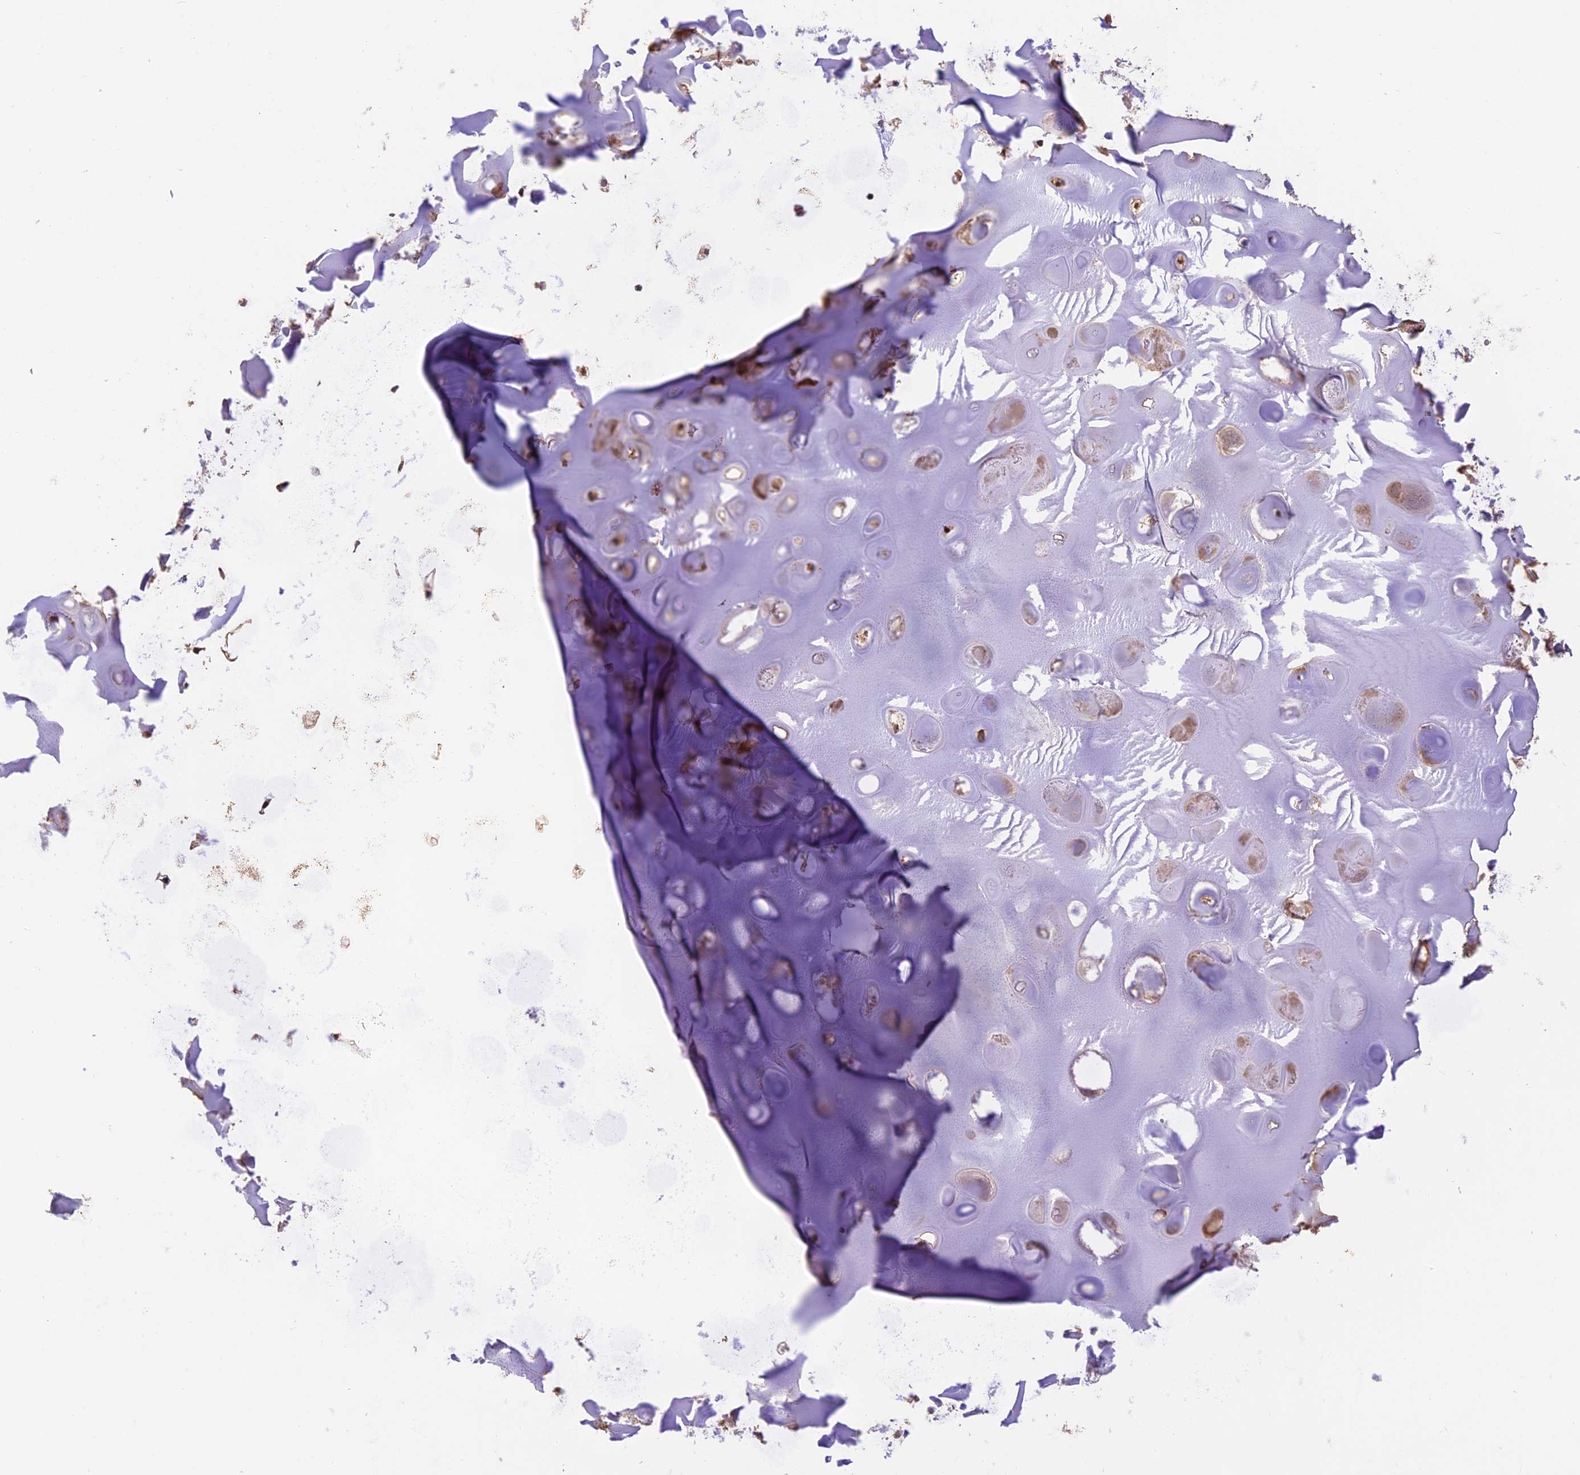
{"staining": {"intensity": "moderate", "quantity": ">75%", "location": "cytoplasmic/membranous"}, "tissue": "soft tissue", "cell_type": "Chondrocytes", "image_type": "normal", "snomed": [{"axis": "morphology", "description": "Normal tissue, NOS"}, {"axis": "topography", "description": "Lymph node"}, {"axis": "topography", "description": "Cartilage tissue"}, {"axis": "topography", "description": "Bronchus"}], "caption": "Immunohistochemistry (IHC) staining of benign soft tissue, which reveals medium levels of moderate cytoplasmic/membranous expression in approximately >75% of chondrocytes indicating moderate cytoplasmic/membranous protein expression. The staining was performed using DAB (3,3'-diaminobenzidine) (brown) for protein detection and nuclei were counterstained in hematoxylin (blue).", "gene": "SETD6", "patient": {"sex": "male", "age": 63}}